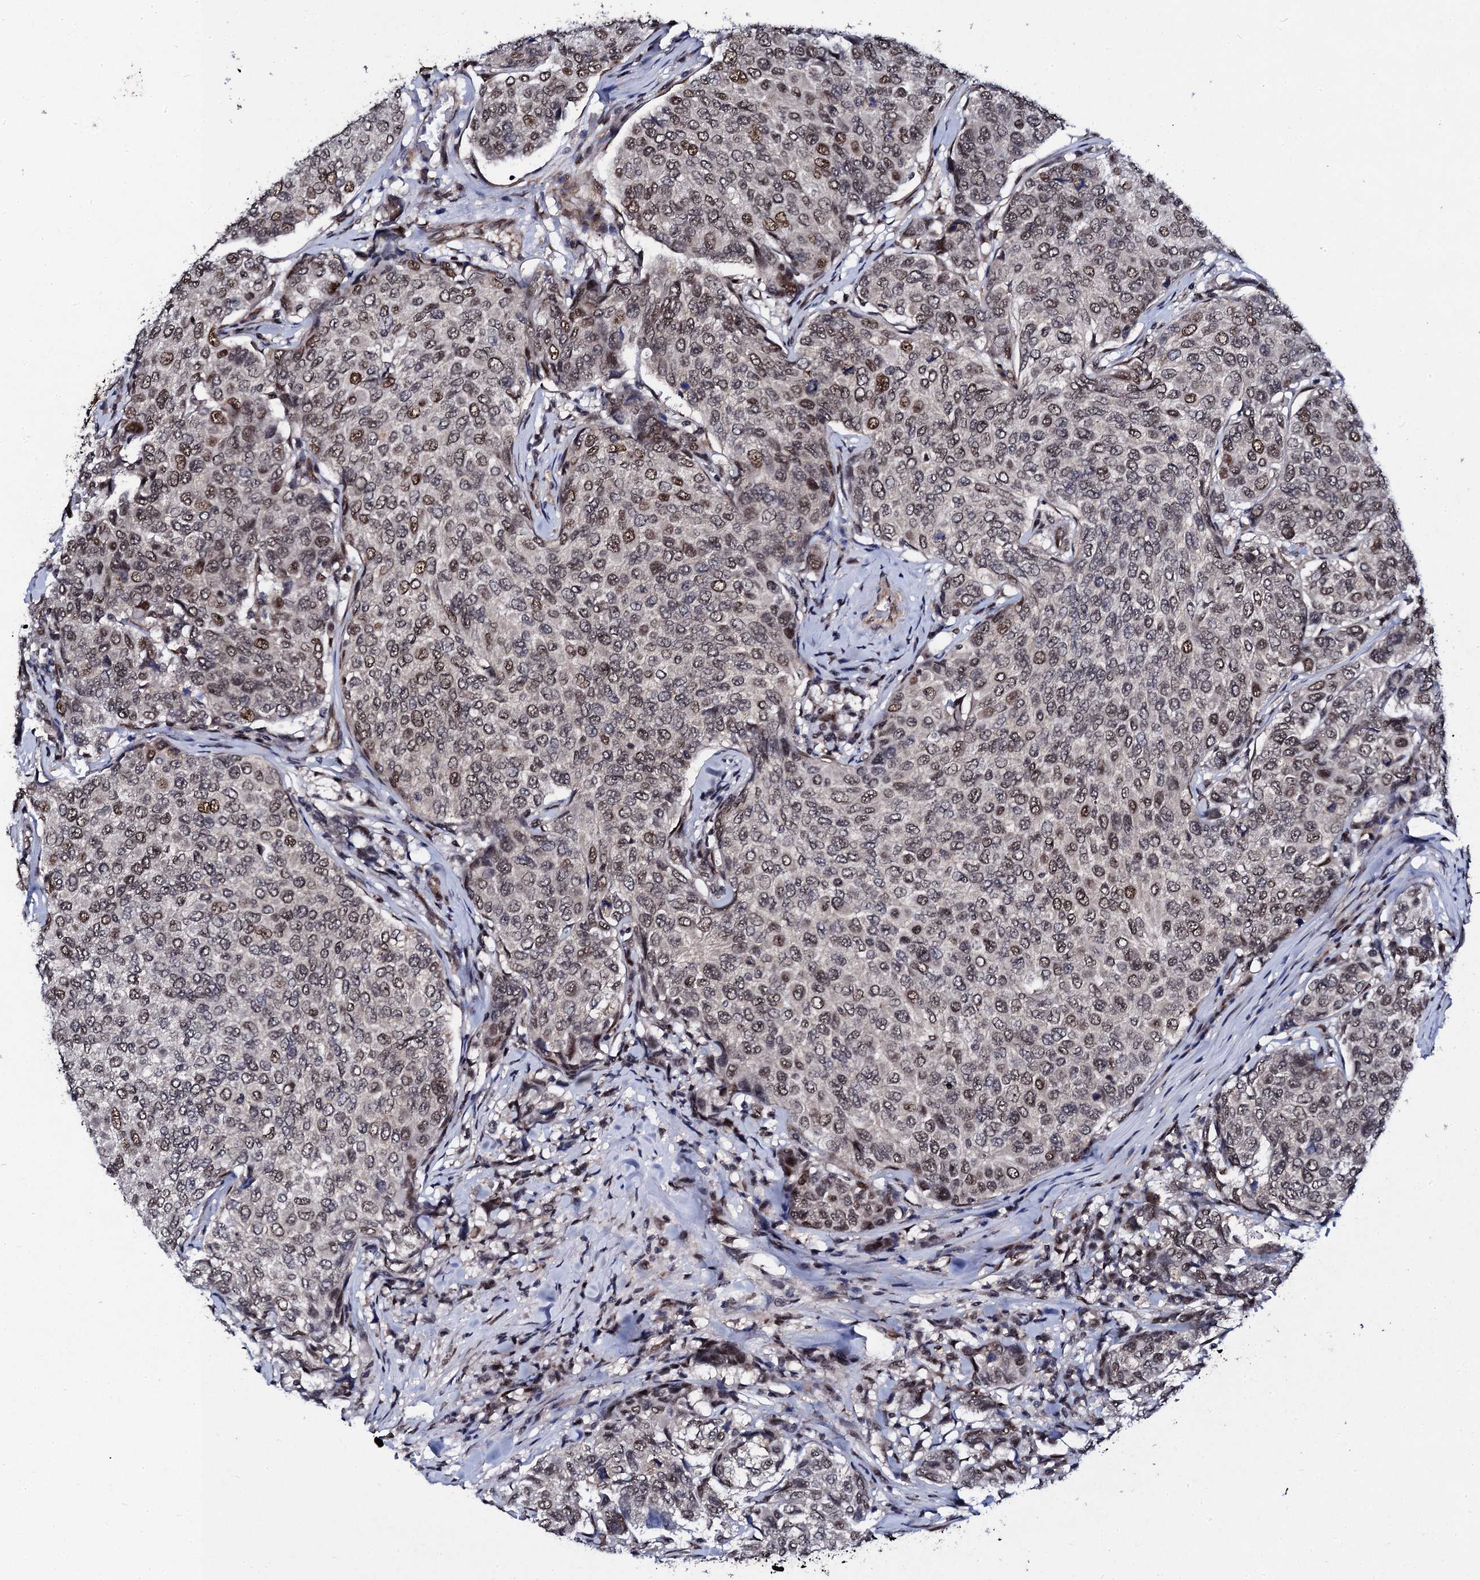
{"staining": {"intensity": "moderate", "quantity": "25%-75%", "location": "nuclear"}, "tissue": "breast cancer", "cell_type": "Tumor cells", "image_type": "cancer", "snomed": [{"axis": "morphology", "description": "Duct carcinoma"}, {"axis": "topography", "description": "Breast"}], "caption": "This is a histology image of immunohistochemistry staining of breast cancer, which shows moderate staining in the nuclear of tumor cells.", "gene": "CSTF3", "patient": {"sex": "female", "age": 55}}